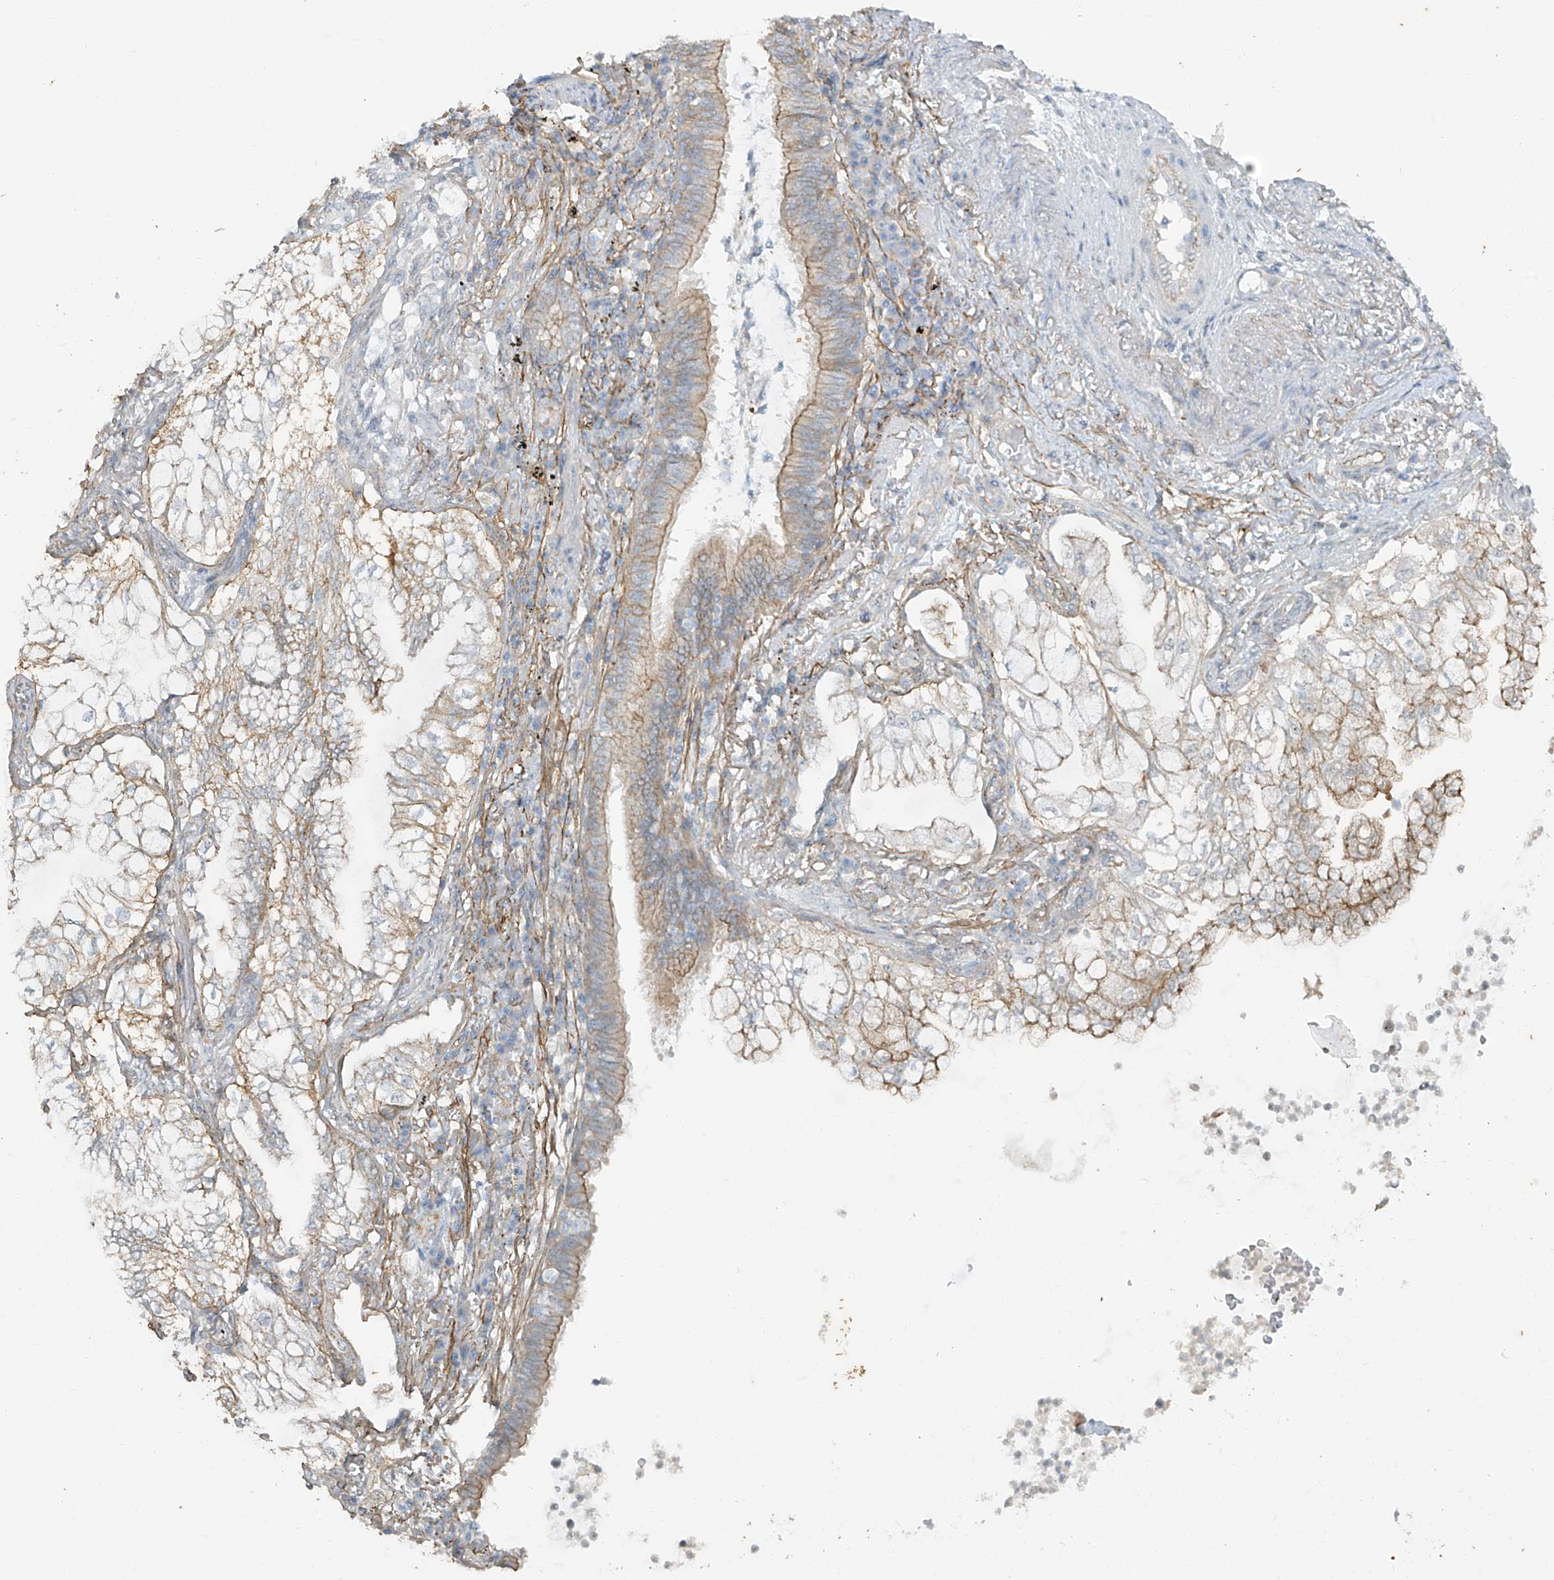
{"staining": {"intensity": "moderate", "quantity": "<25%", "location": "cytoplasmic/membranous"}, "tissue": "lung cancer", "cell_type": "Tumor cells", "image_type": "cancer", "snomed": [{"axis": "morphology", "description": "Adenocarcinoma, NOS"}, {"axis": "topography", "description": "Lung"}], "caption": "The photomicrograph displays a brown stain indicating the presence of a protein in the cytoplasmic/membranous of tumor cells in lung adenocarcinoma.", "gene": "TUBE1", "patient": {"sex": "female", "age": 70}}